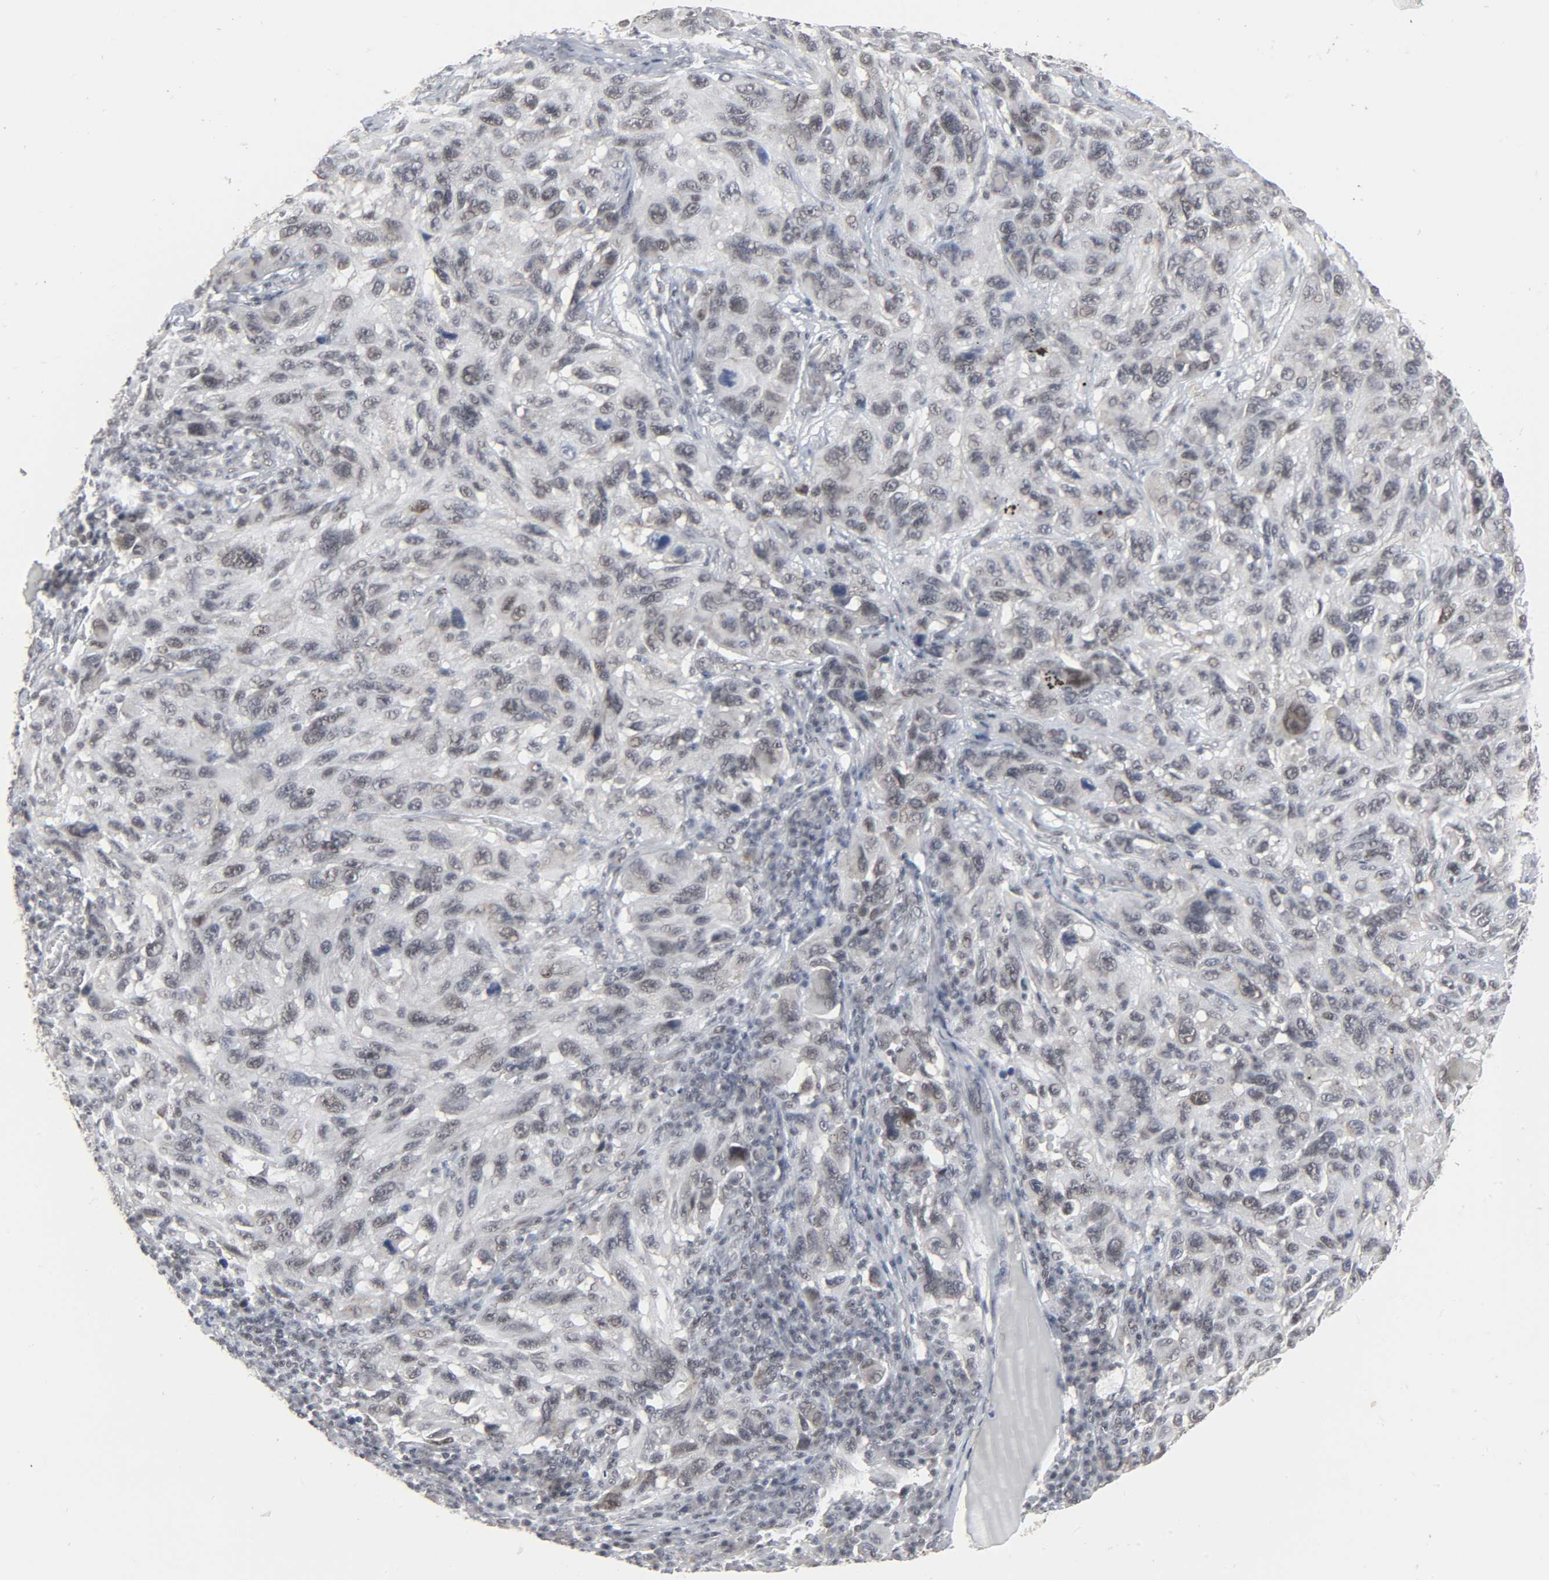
{"staining": {"intensity": "negative", "quantity": "none", "location": "none"}, "tissue": "melanoma", "cell_type": "Tumor cells", "image_type": "cancer", "snomed": [{"axis": "morphology", "description": "Malignant melanoma, NOS"}, {"axis": "topography", "description": "Skin"}], "caption": "Histopathology image shows no significant protein expression in tumor cells of melanoma.", "gene": "MUC1", "patient": {"sex": "male", "age": 53}}